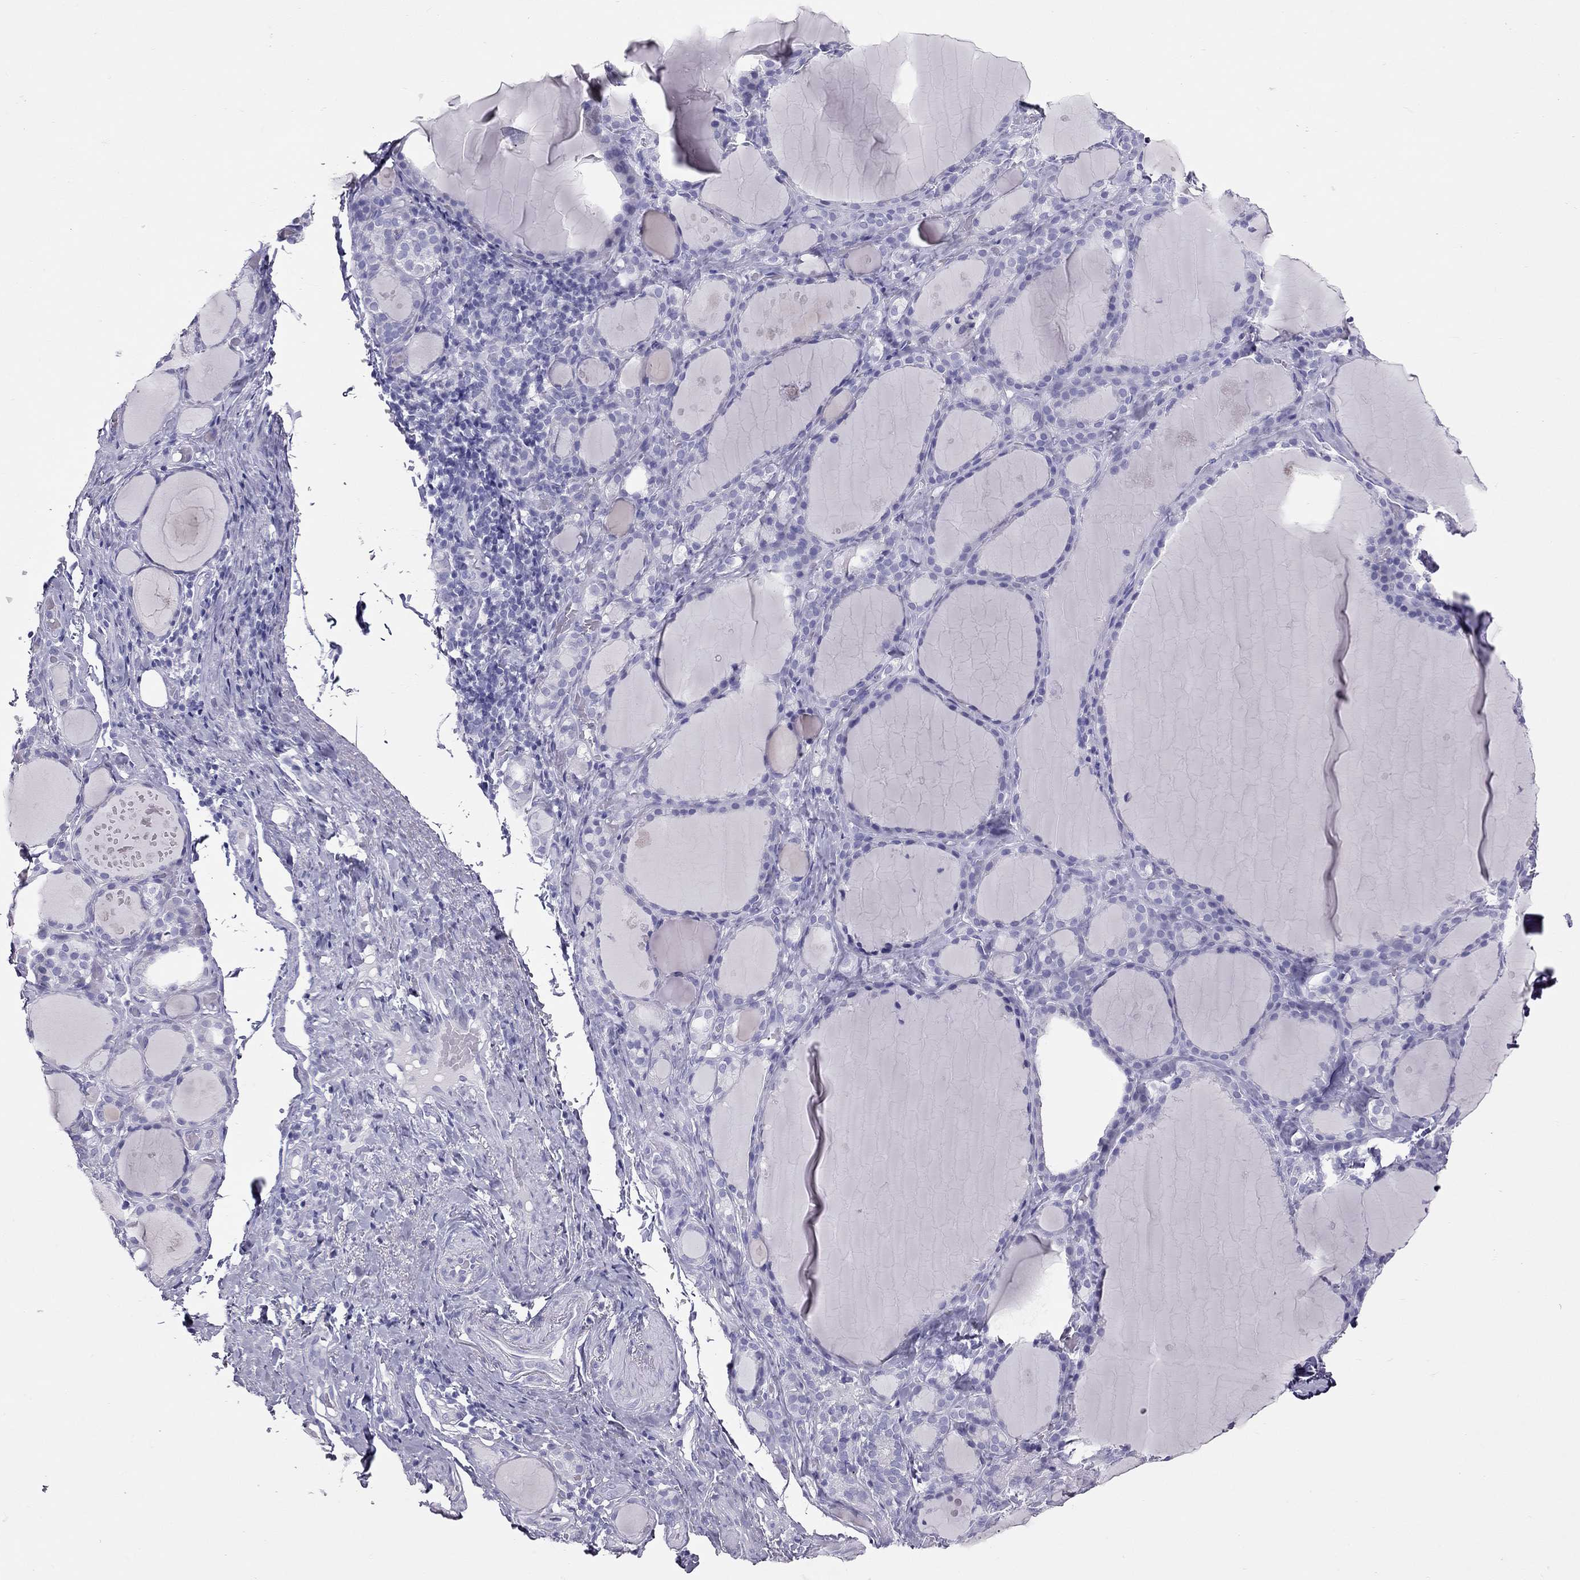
{"staining": {"intensity": "negative", "quantity": "none", "location": "none"}, "tissue": "thyroid gland", "cell_type": "Glandular cells", "image_type": "normal", "snomed": [{"axis": "morphology", "description": "Normal tissue, NOS"}, {"axis": "topography", "description": "Thyroid gland"}], "caption": "Immunohistochemistry (IHC) photomicrograph of normal thyroid gland stained for a protein (brown), which shows no positivity in glandular cells. (Brightfield microscopy of DAB (3,3'-diaminobenzidine) immunohistochemistry at high magnification).", "gene": "PSMB11", "patient": {"sex": "male", "age": 68}}